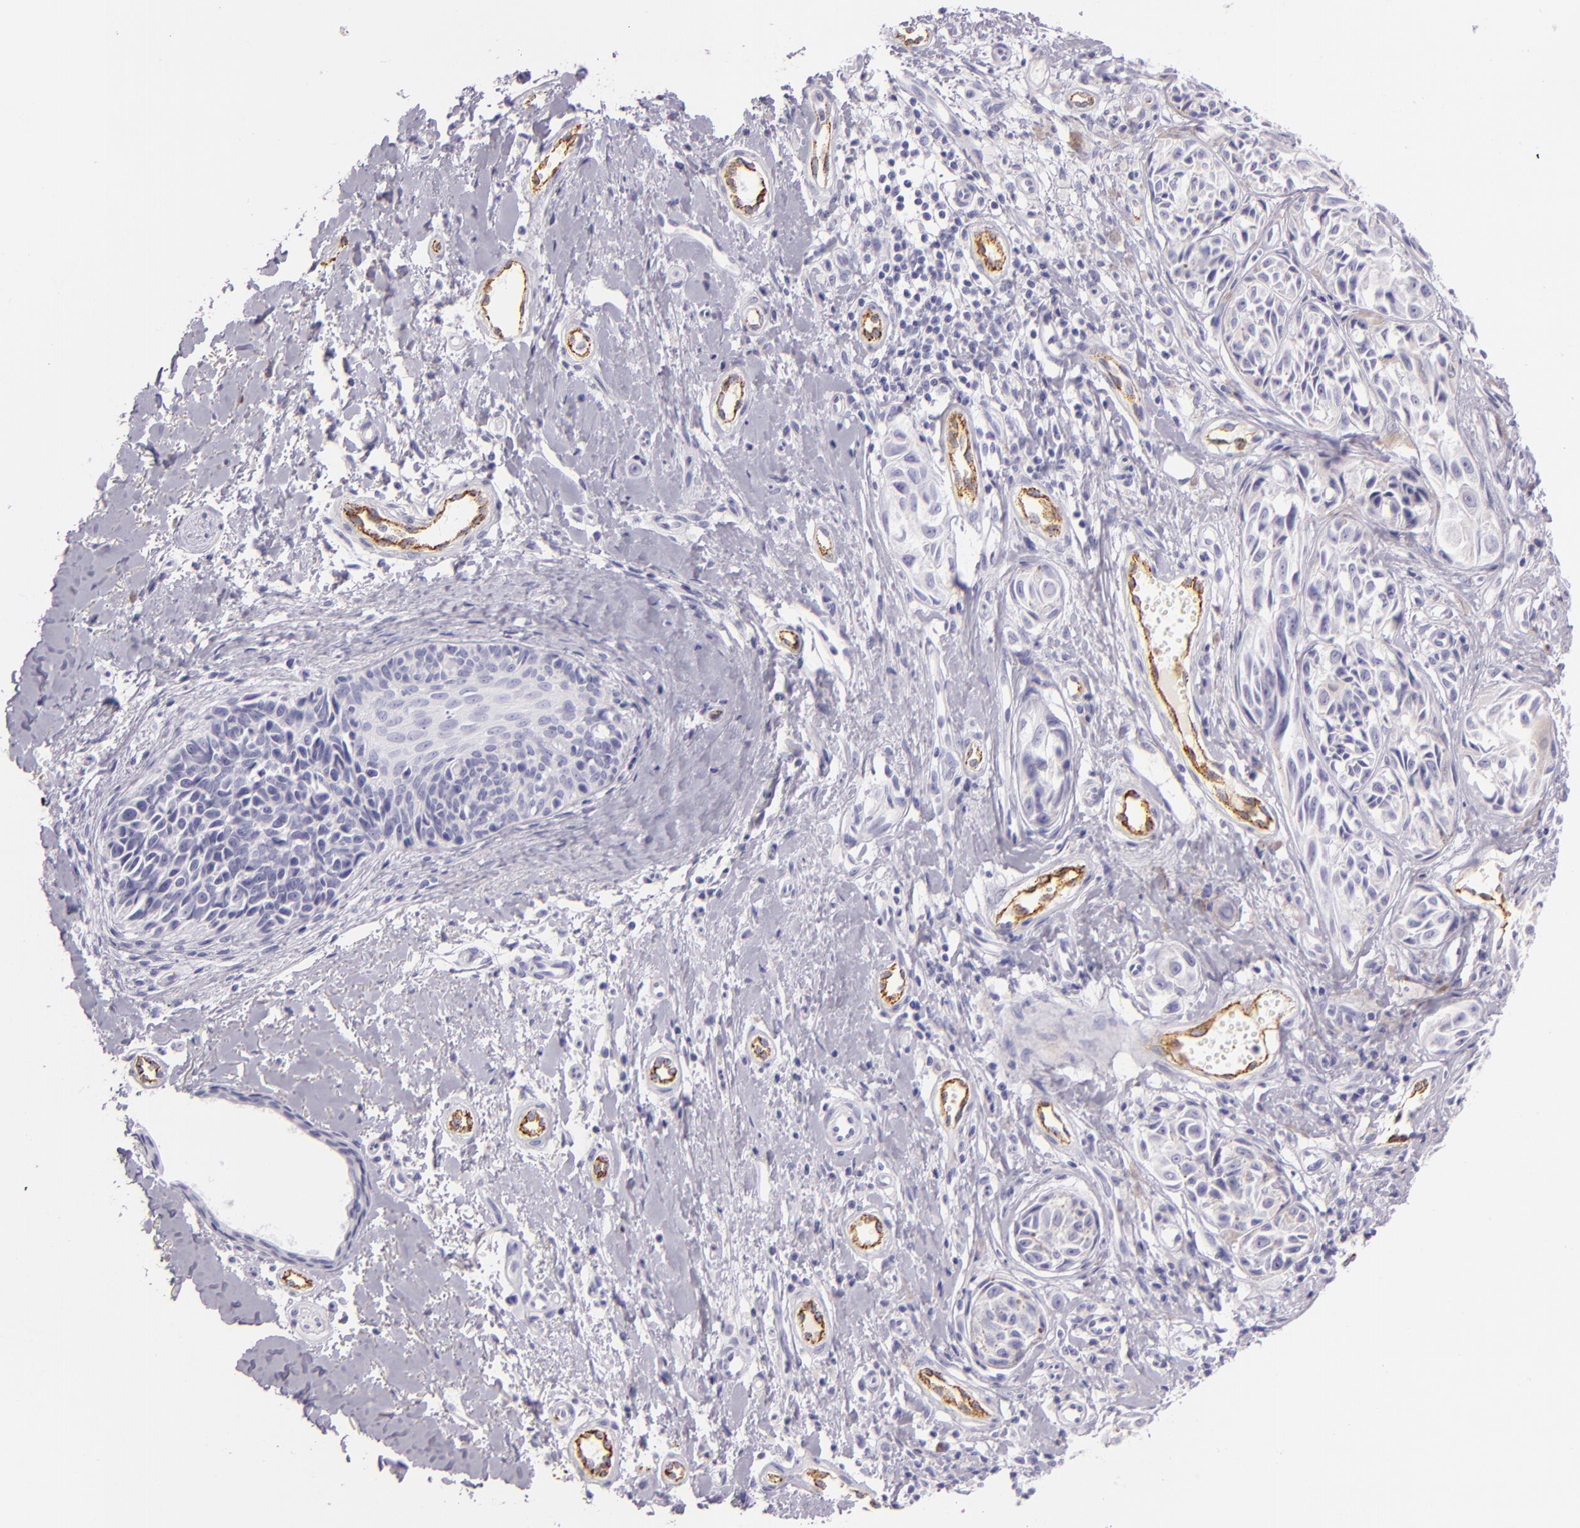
{"staining": {"intensity": "weak", "quantity": "<25%", "location": "cytoplasmic/membranous"}, "tissue": "melanoma", "cell_type": "Tumor cells", "image_type": "cancer", "snomed": [{"axis": "morphology", "description": "Malignant melanoma, NOS"}, {"axis": "topography", "description": "Skin"}], "caption": "Immunohistochemistry (IHC) histopathology image of human melanoma stained for a protein (brown), which exhibits no positivity in tumor cells.", "gene": "SELP", "patient": {"sex": "male", "age": 67}}